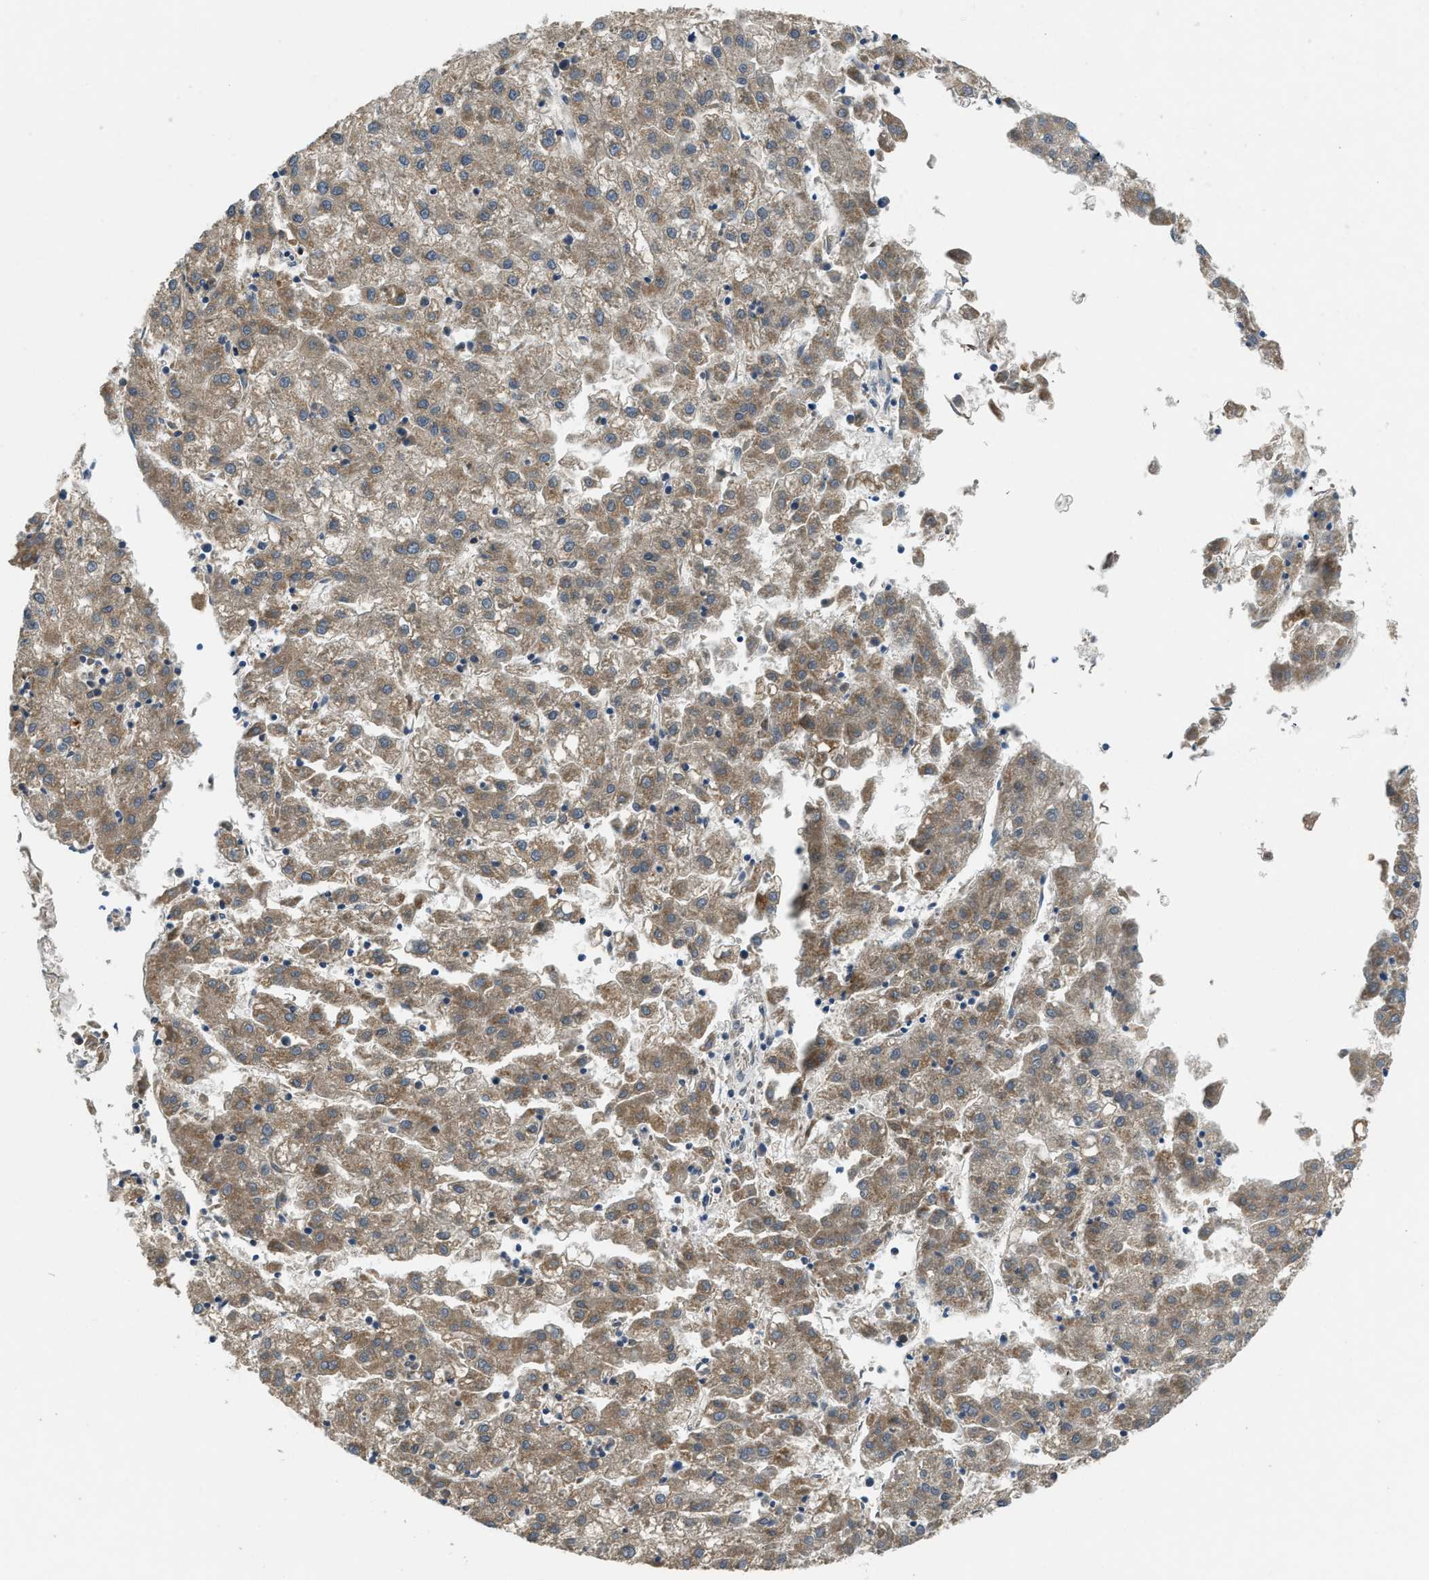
{"staining": {"intensity": "moderate", "quantity": ">75%", "location": "cytoplasmic/membranous"}, "tissue": "liver cancer", "cell_type": "Tumor cells", "image_type": "cancer", "snomed": [{"axis": "morphology", "description": "Carcinoma, Hepatocellular, NOS"}, {"axis": "topography", "description": "Liver"}], "caption": "A medium amount of moderate cytoplasmic/membranous expression is identified in about >75% of tumor cells in liver cancer (hepatocellular carcinoma) tissue.", "gene": "TMEM68", "patient": {"sex": "male", "age": 72}}